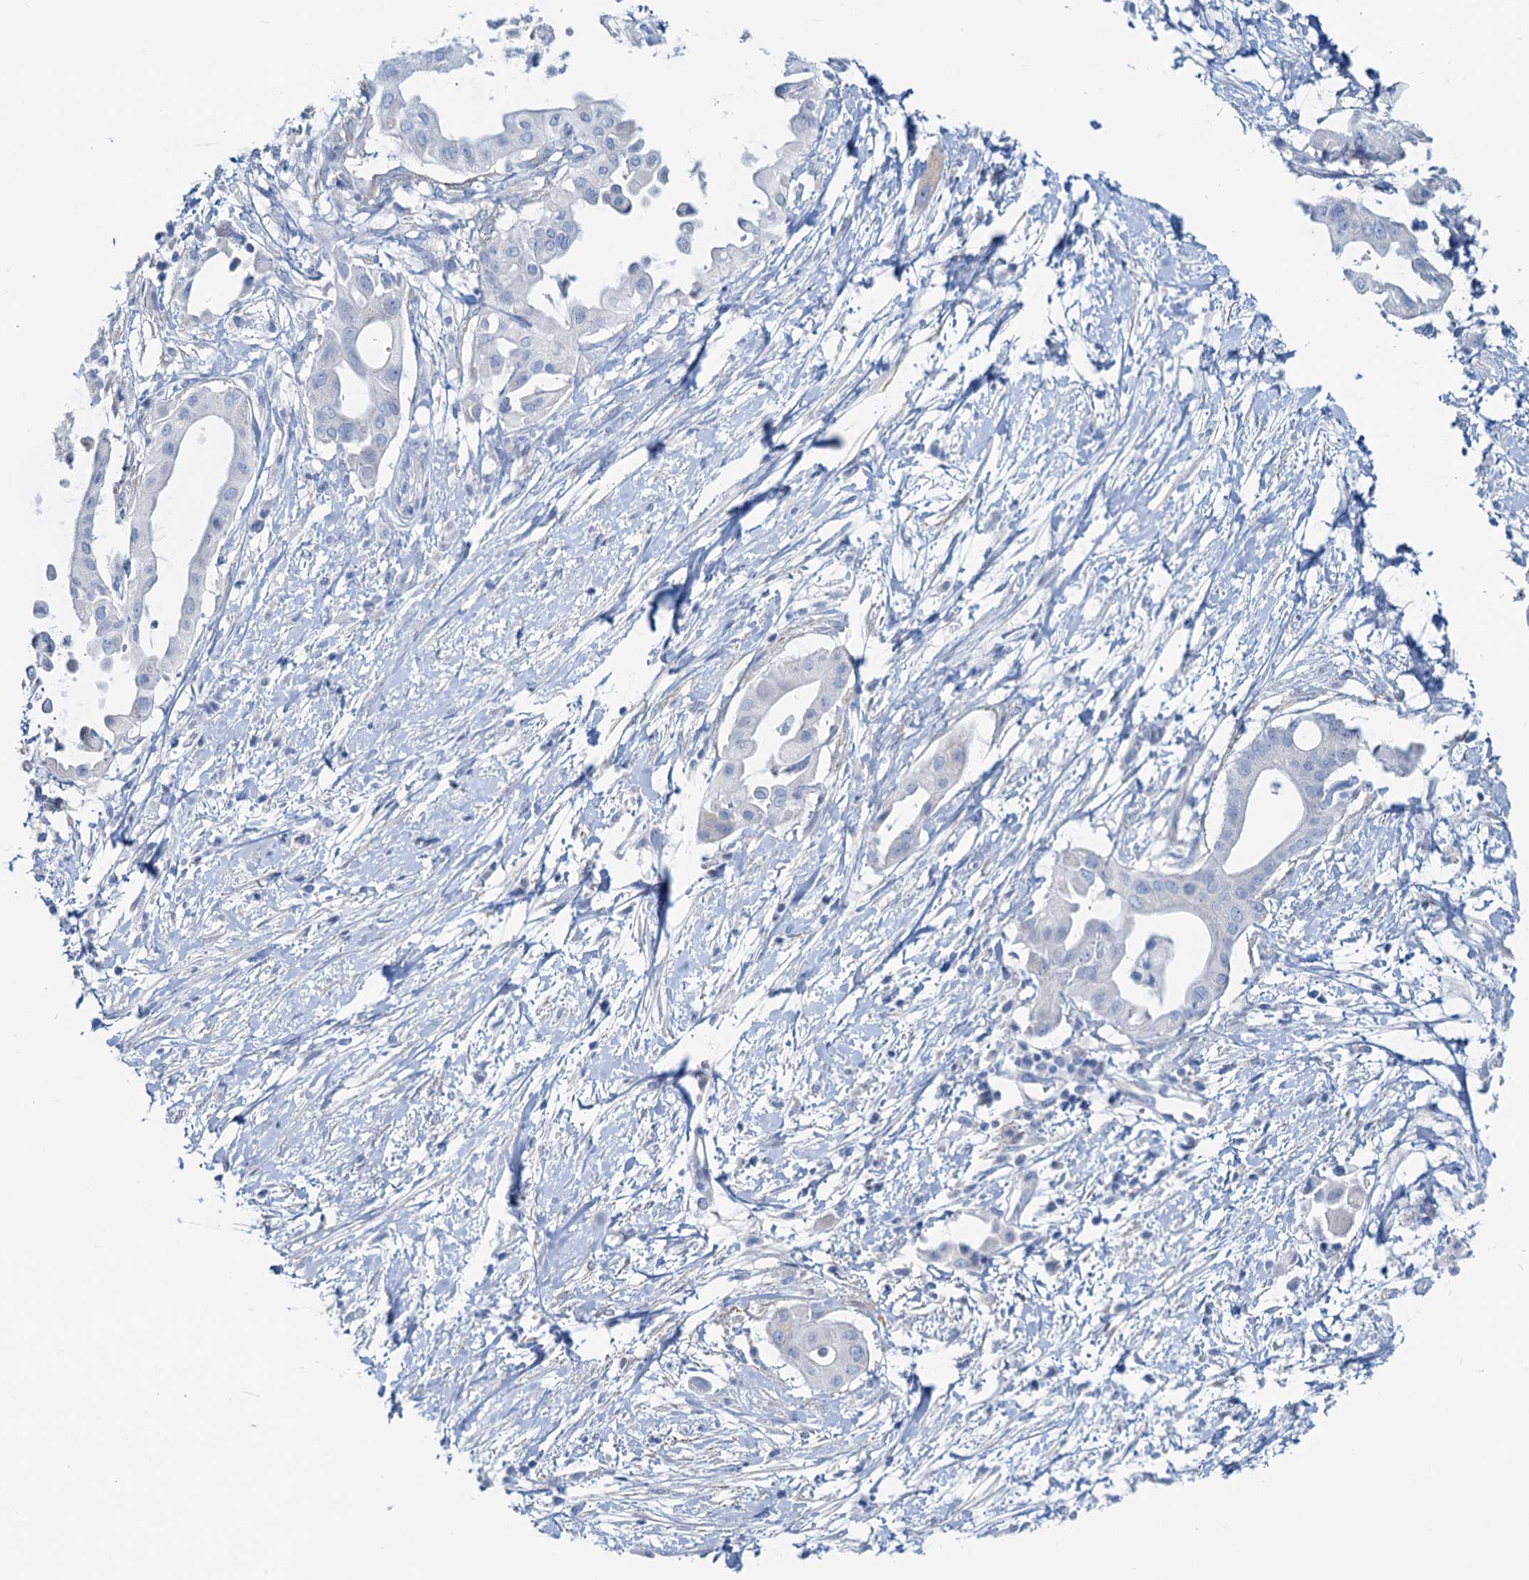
{"staining": {"intensity": "negative", "quantity": "none", "location": "none"}, "tissue": "pancreatic cancer", "cell_type": "Tumor cells", "image_type": "cancer", "snomed": [{"axis": "morphology", "description": "Adenocarcinoma, NOS"}, {"axis": "topography", "description": "Pancreas"}], "caption": "The image reveals no staining of tumor cells in adenocarcinoma (pancreatic).", "gene": "SLC1A3", "patient": {"sex": "male", "age": 68}}